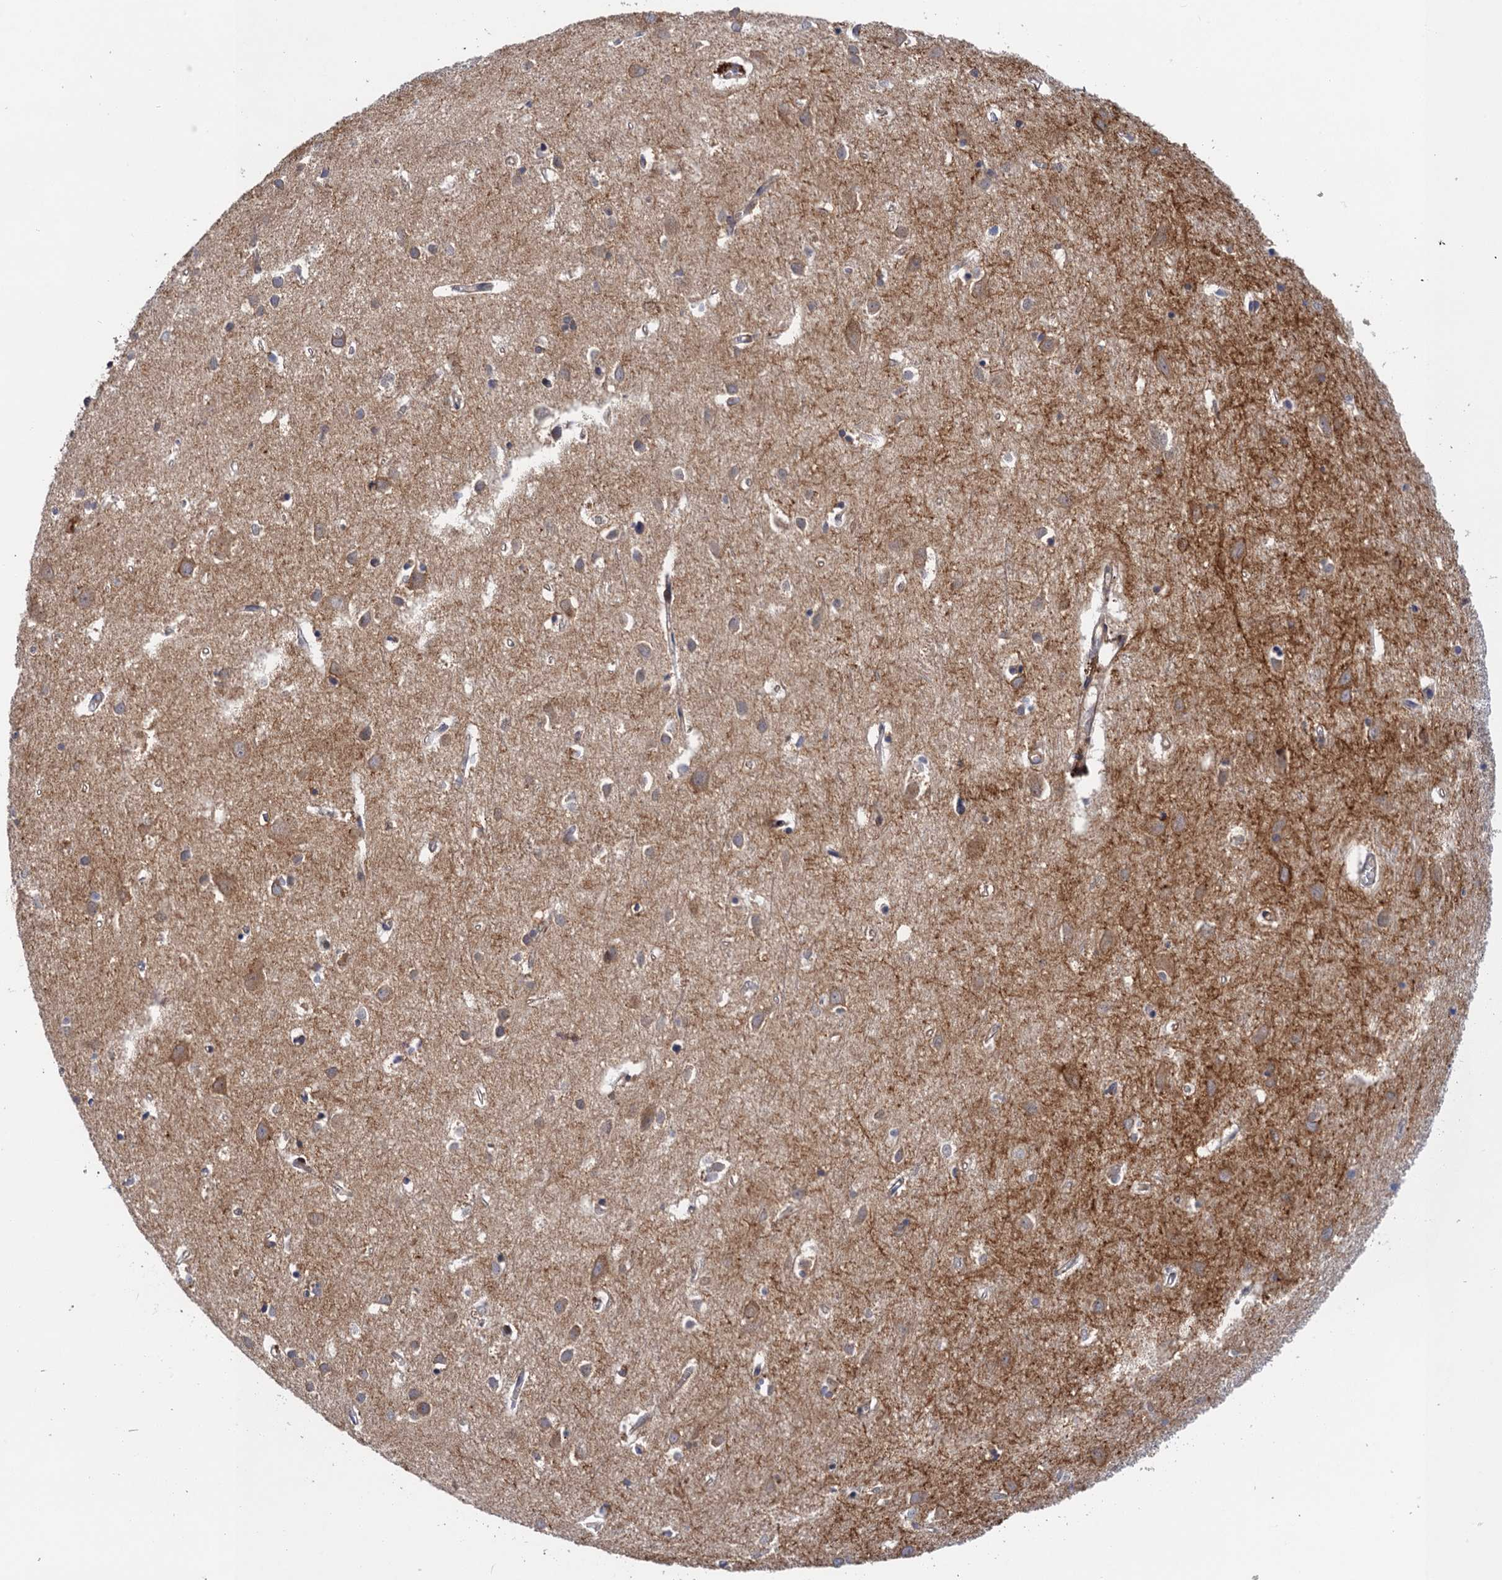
{"staining": {"intensity": "negative", "quantity": ">75%", "location": "cytoplasmic/membranous"}, "tissue": "cerebral cortex", "cell_type": "Endothelial cells", "image_type": "normal", "snomed": [{"axis": "morphology", "description": "Normal tissue, NOS"}, {"axis": "topography", "description": "Cerebral cortex"}], "caption": "Immunohistochemistry photomicrograph of normal cerebral cortex: human cerebral cortex stained with DAB (3,3'-diaminobenzidine) demonstrates no significant protein positivity in endothelial cells. Brightfield microscopy of immunohistochemistry stained with DAB (brown) and hematoxylin (blue), captured at high magnification.", "gene": "NEK8", "patient": {"sex": "female", "age": 64}}